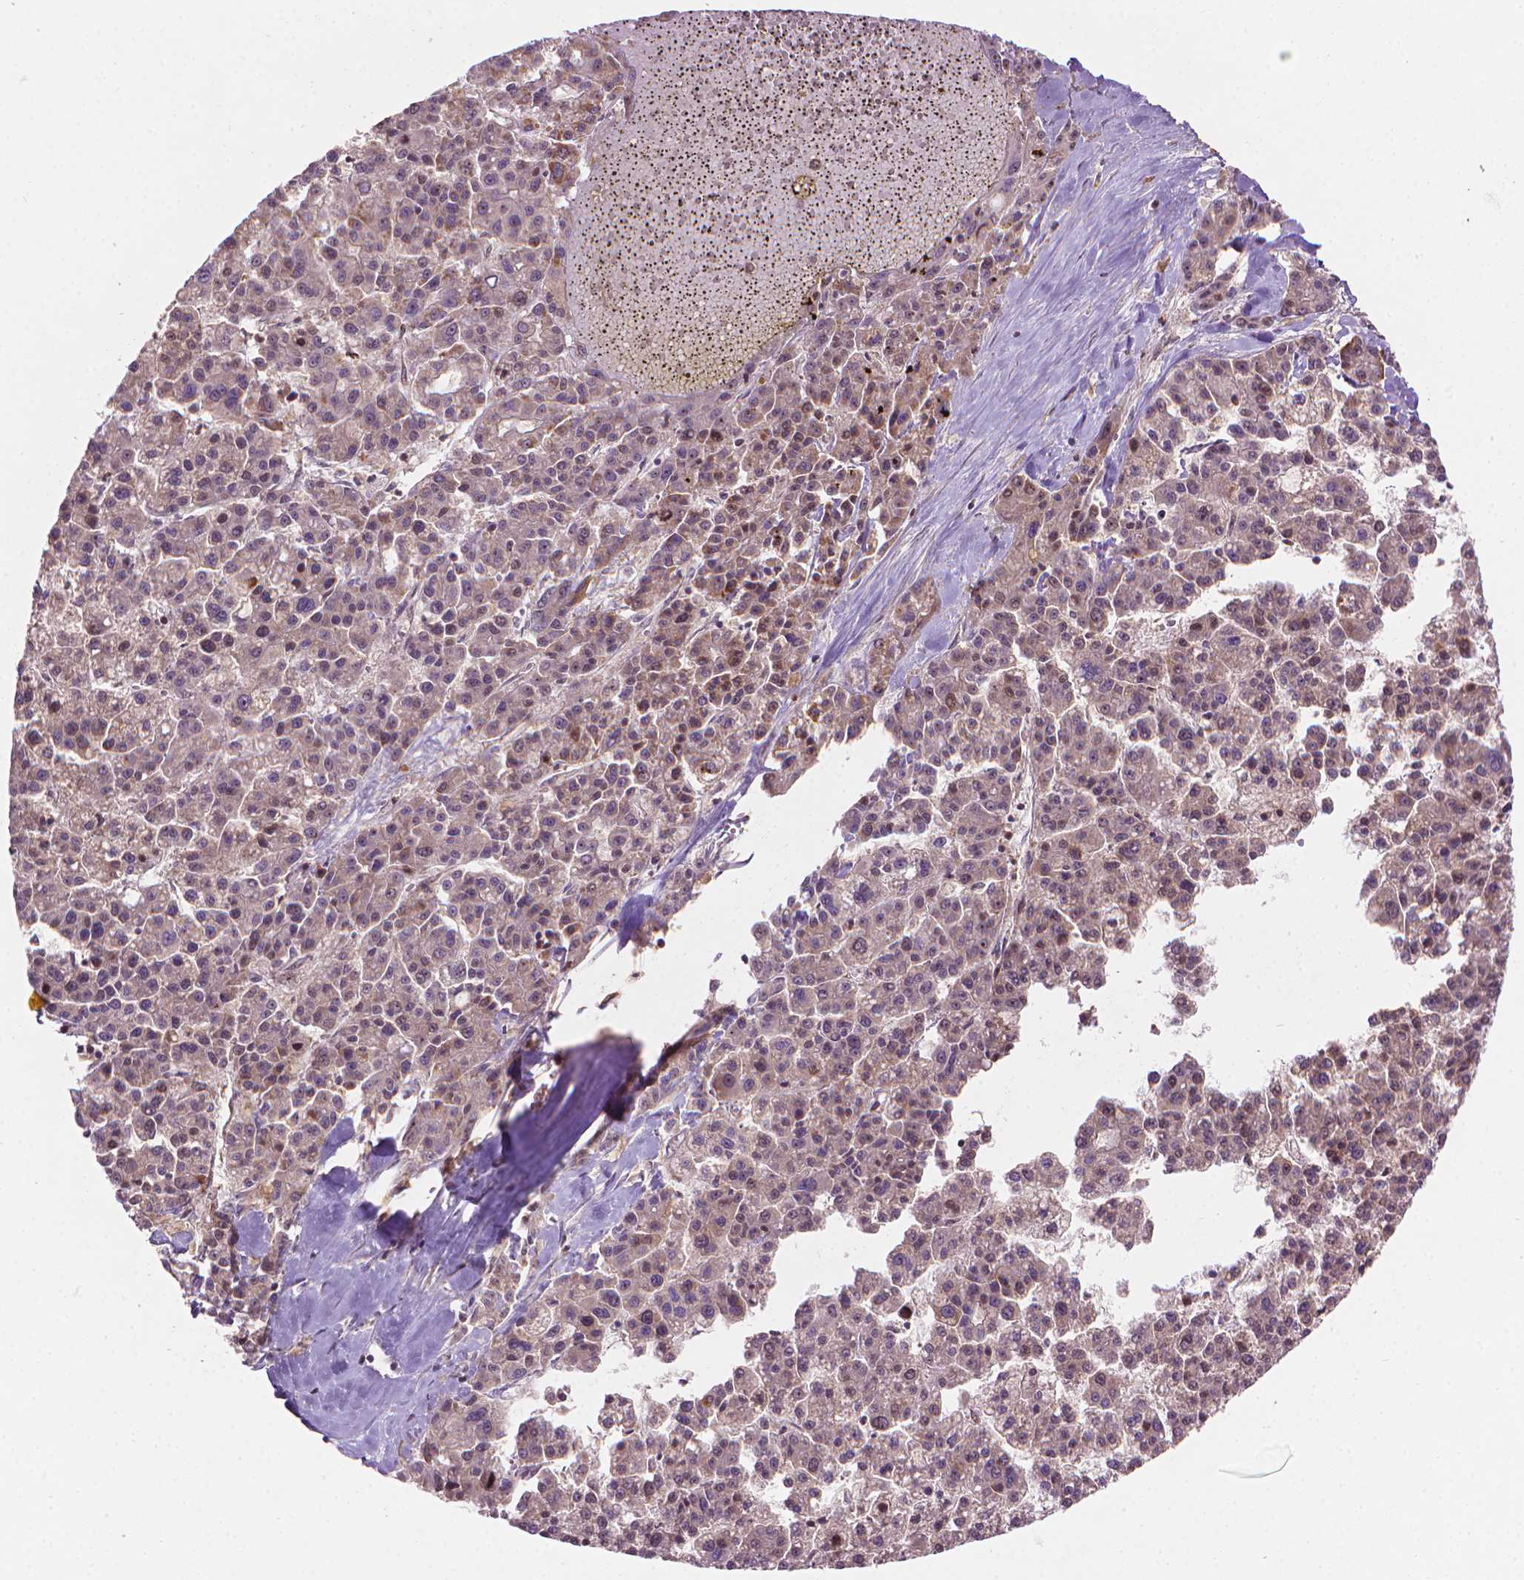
{"staining": {"intensity": "weak", "quantity": "25%-75%", "location": "nuclear"}, "tissue": "liver cancer", "cell_type": "Tumor cells", "image_type": "cancer", "snomed": [{"axis": "morphology", "description": "Carcinoma, Hepatocellular, NOS"}, {"axis": "topography", "description": "Liver"}], "caption": "Brown immunohistochemical staining in liver cancer exhibits weak nuclear expression in approximately 25%-75% of tumor cells.", "gene": "SMC2", "patient": {"sex": "female", "age": 58}}